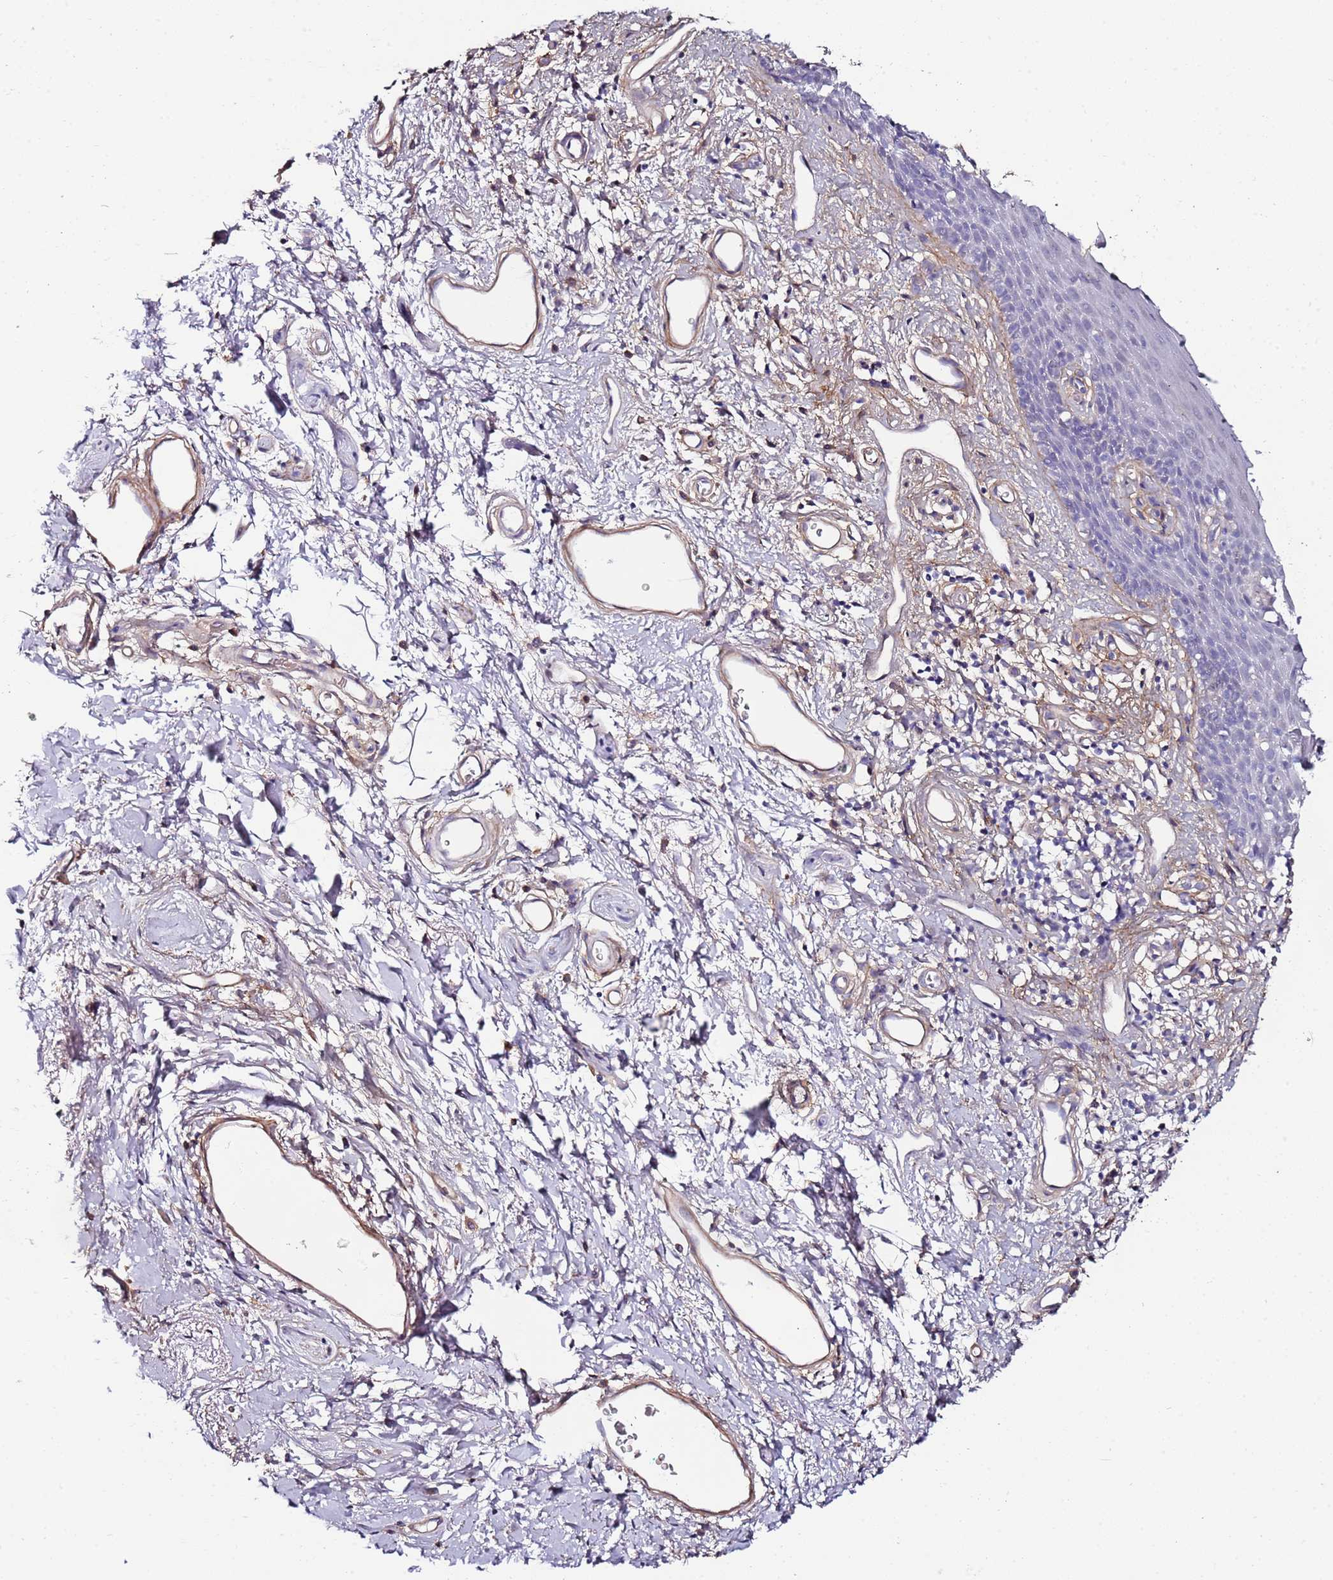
{"staining": {"intensity": "negative", "quantity": "none", "location": "none"}, "tissue": "skin", "cell_type": "Epidermal cells", "image_type": "normal", "snomed": [{"axis": "morphology", "description": "Normal tissue, NOS"}, {"axis": "topography", "description": "Vulva"}], "caption": "The image shows no significant staining in epidermal cells of skin. (DAB immunohistochemistry with hematoxylin counter stain).", "gene": "C3orf80", "patient": {"sex": "female", "age": 66}}